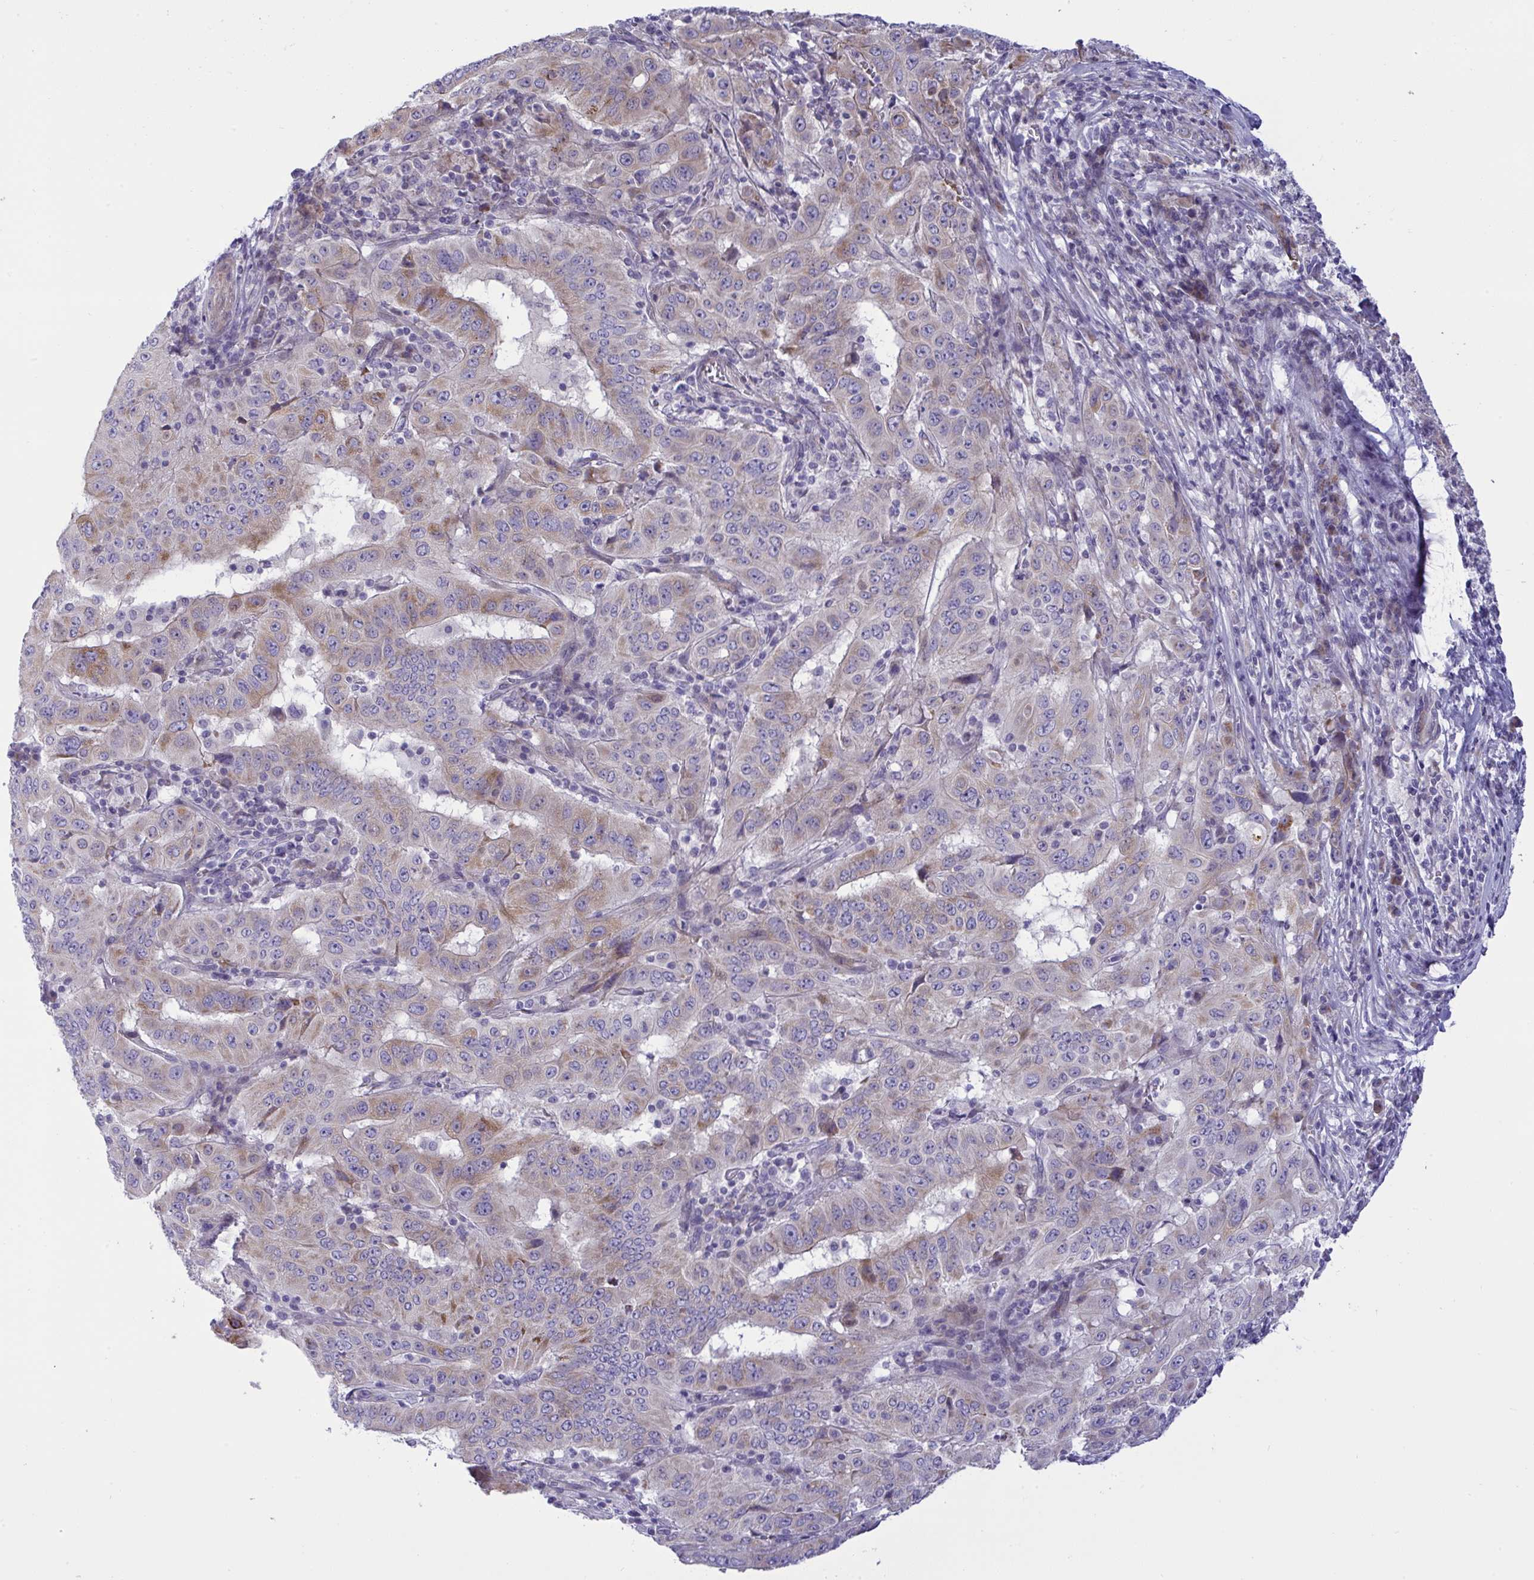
{"staining": {"intensity": "moderate", "quantity": "<25%", "location": "cytoplasmic/membranous"}, "tissue": "pancreatic cancer", "cell_type": "Tumor cells", "image_type": "cancer", "snomed": [{"axis": "morphology", "description": "Adenocarcinoma, NOS"}, {"axis": "topography", "description": "Pancreas"}], "caption": "Protein expression by immunohistochemistry (IHC) demonstrates moderate cytoplasmic/membranous staining in about <25% of tumor cells in pancreatic adenocarcinoma.", "gene": "NTN1", "patient": {"sex": "male", "age": 63}}